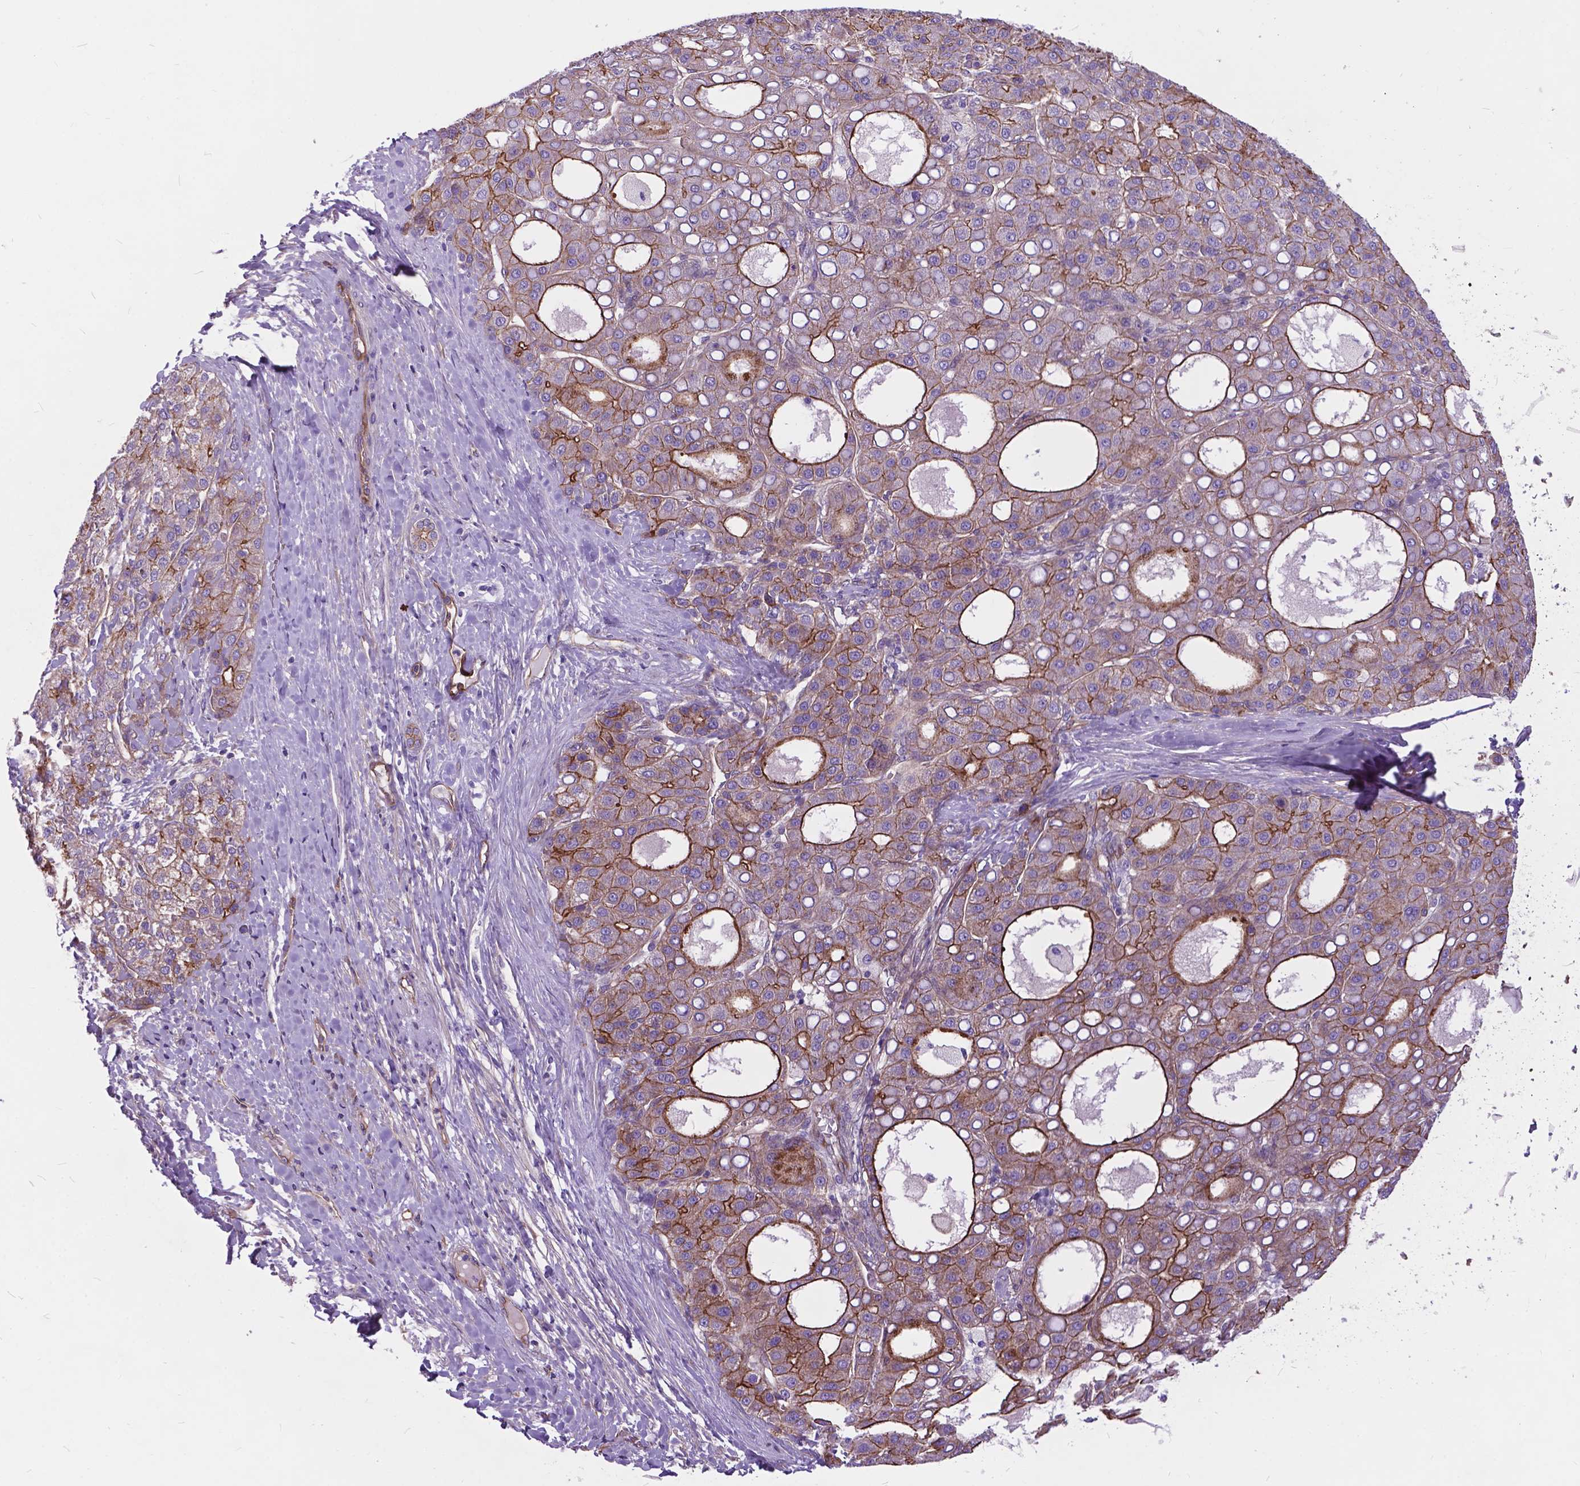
{"staining": {"intensity": "moderate", "quantity": "25%-75%", "location": "cytoplasmic/membranous"}, "tissue": "liver cancer", "cell_type": "Tumor cells", "image_type": "cancer", "snomed": [{"axis": "morphology", "description": "Carcinoma, Hepatocellular, NOS"}, {"axis": "topography", "description": "Liver"}], "caption": "Brown immunohistochemical staining in hepatocellular carcinoma (liver) demonstrates moderate cytoplasmic/membranous expression in approximately 25%-75% of tumor cells.", "gene": "FLT4", "patient": {"sex": "male", "age": 65}}